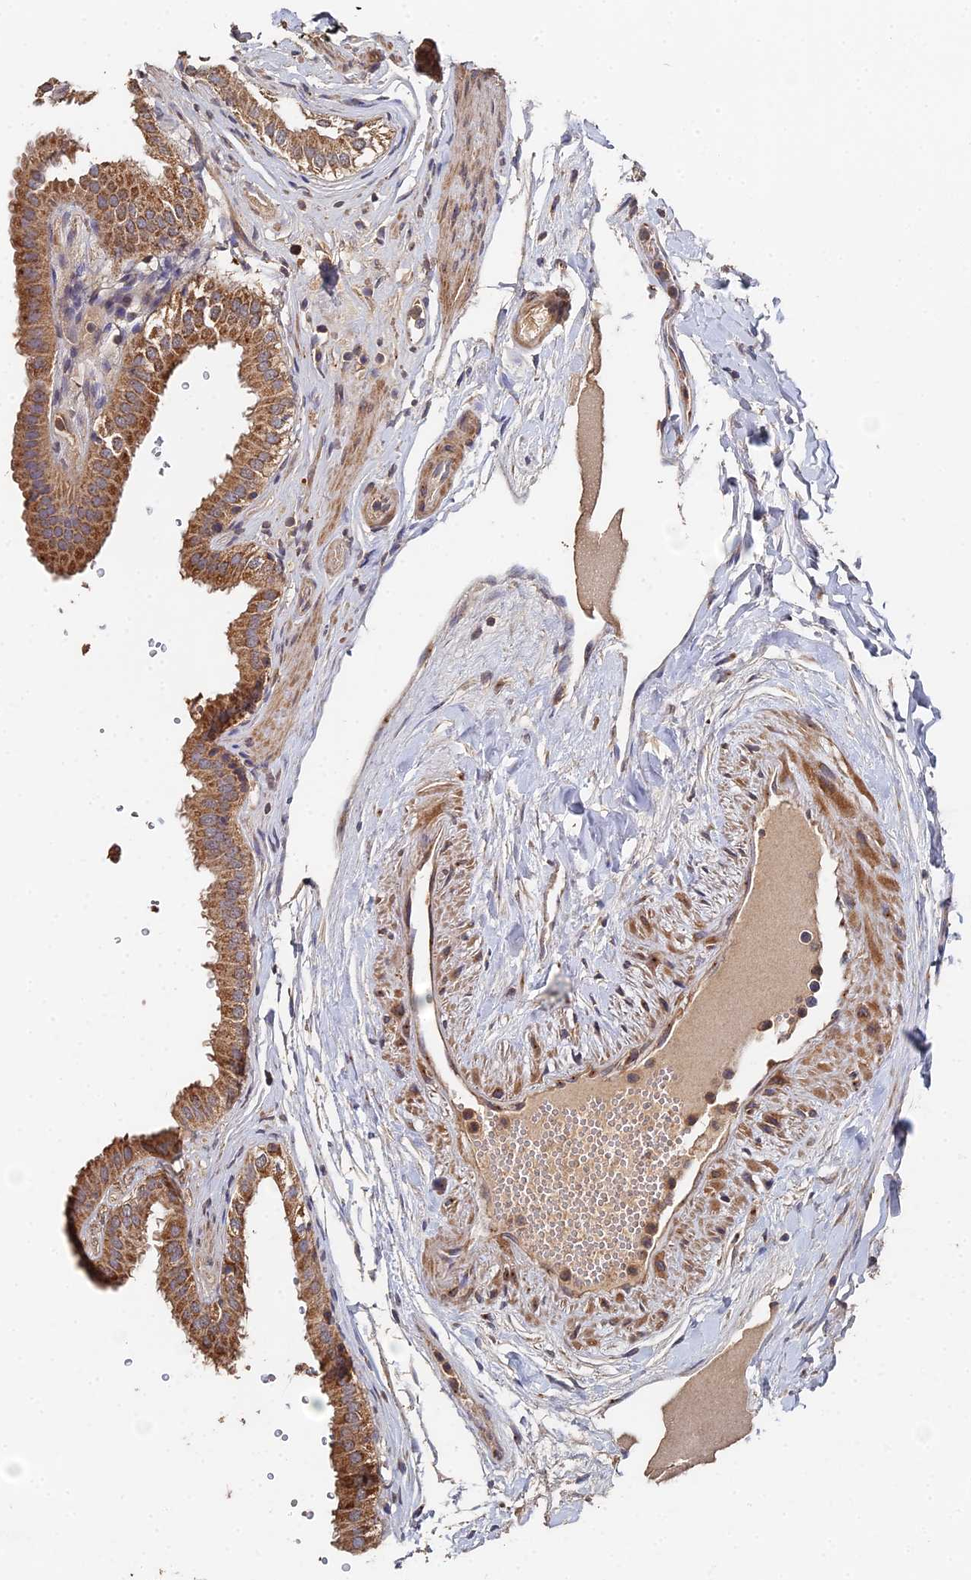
{"staining": {"intensity": "moderate", "quantity": ">75%", "location": "cytoplasmic/membranous"}, "tissue": "gallbladder", "cell_type": "Glandular cells", "image_type": "normal", "snomed": [{"axis": "morphology", "description": "Normal tissue, NOS"}, {"axis": "topography", "description": "Gallbladder"}], "caption": "Protein staining demonstrates moderate cytoplasmic/membranous staining in about >75% of glandular cells in benign gallbladder.", "gene": "SPANXN4", "patient": {"sex": "female", "age": 61}}